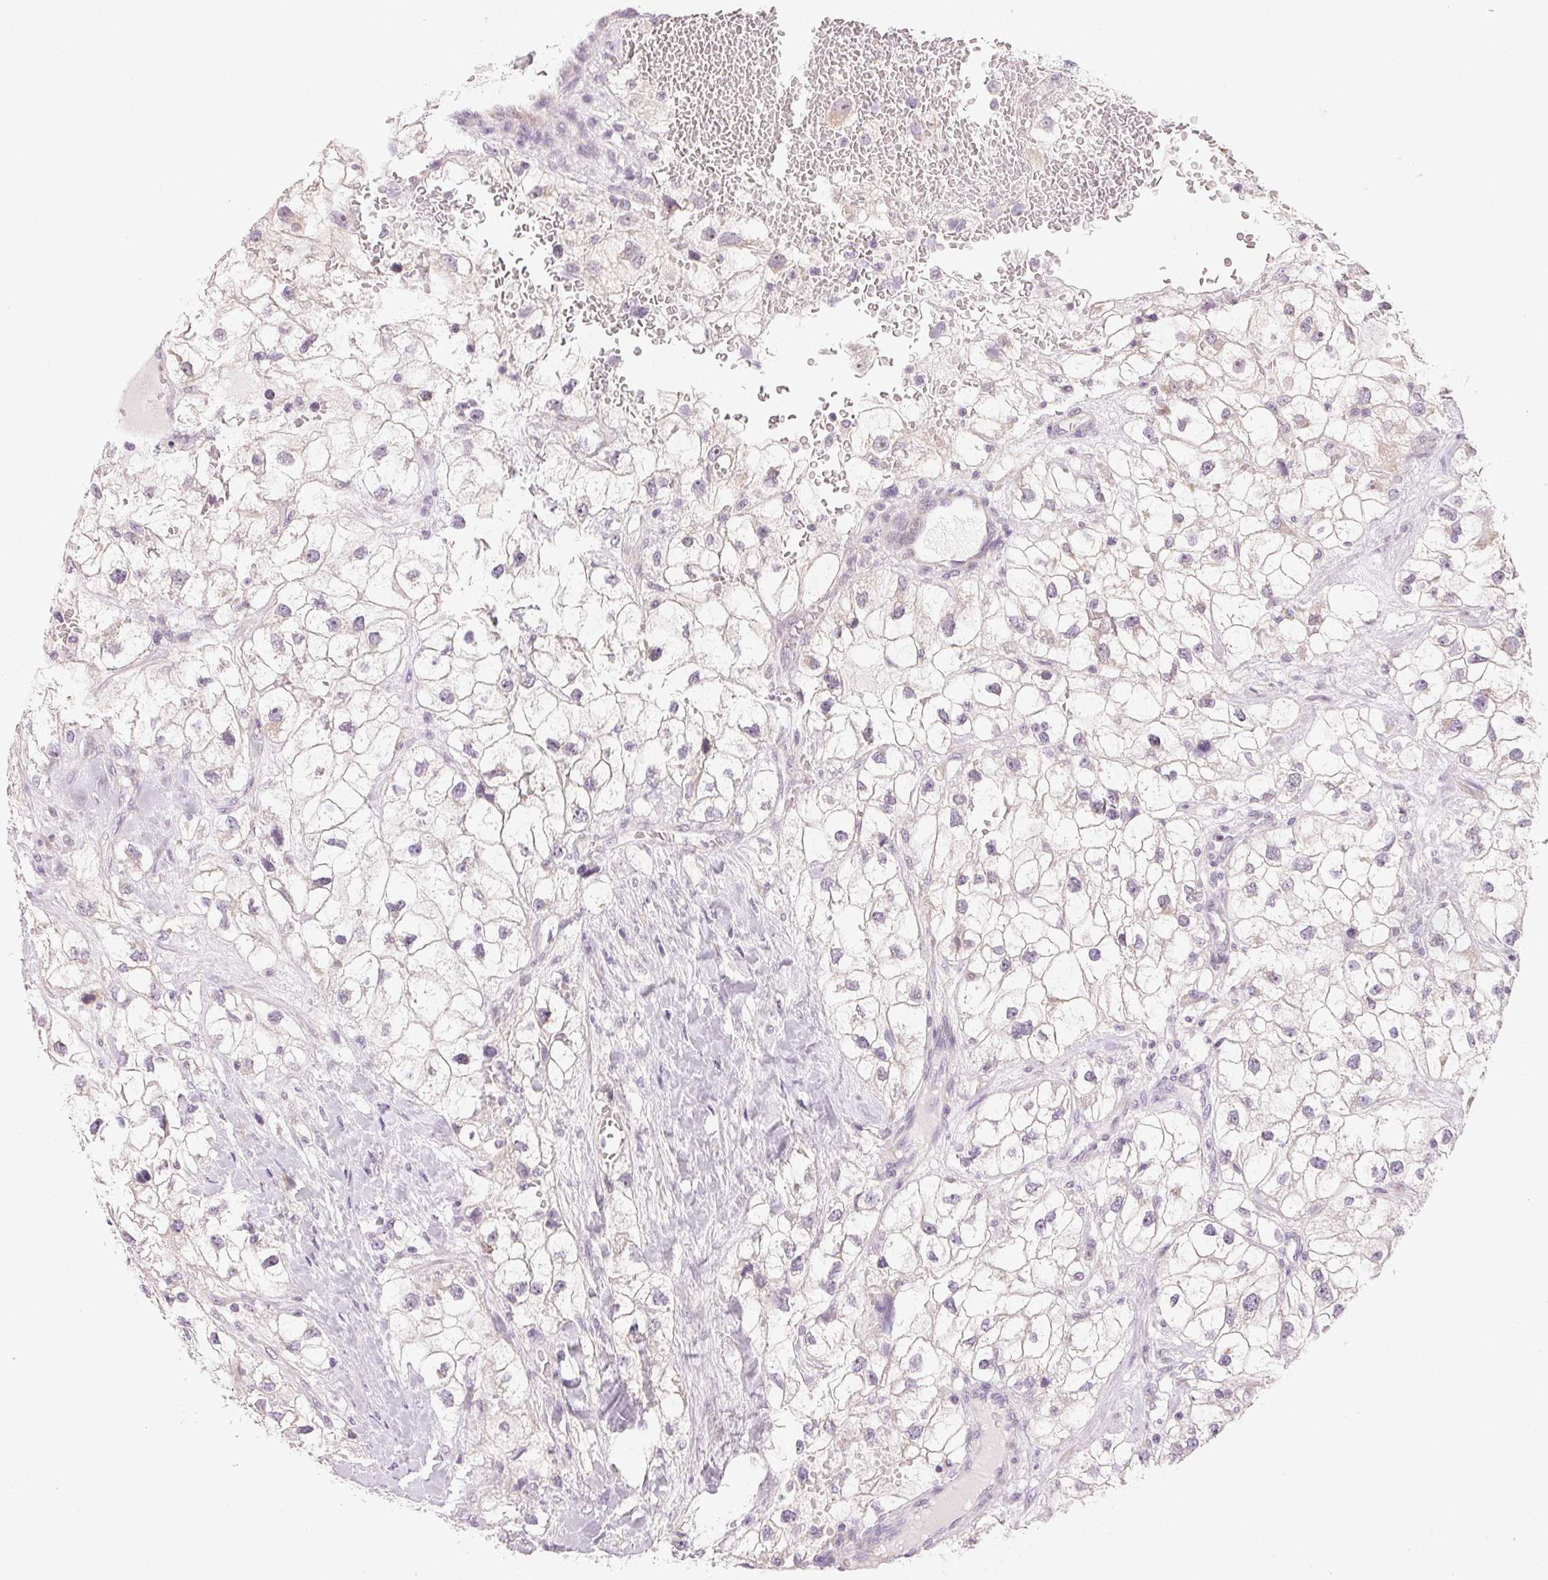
{"staining": {"intensity": "negative", "quantity": "none", "location": "none"}, "tissue": "renal cancer", "cell_type": "Tumor cells", "image_type": "cancer", "snomed": [{"axis": "morphology", "description": "Adenocarcinoma, NOS"}, {"axis": "topography", "description": "Kidney"}], "caption": "A histopathology image of human adenocarcinoma (renal) is negative for staining in tumor cells. (Immunohistochemistry, brightfield microscopy, high magnification).", "gene": "MYBL1", "patient": {"sex": "male", "age": 59}}